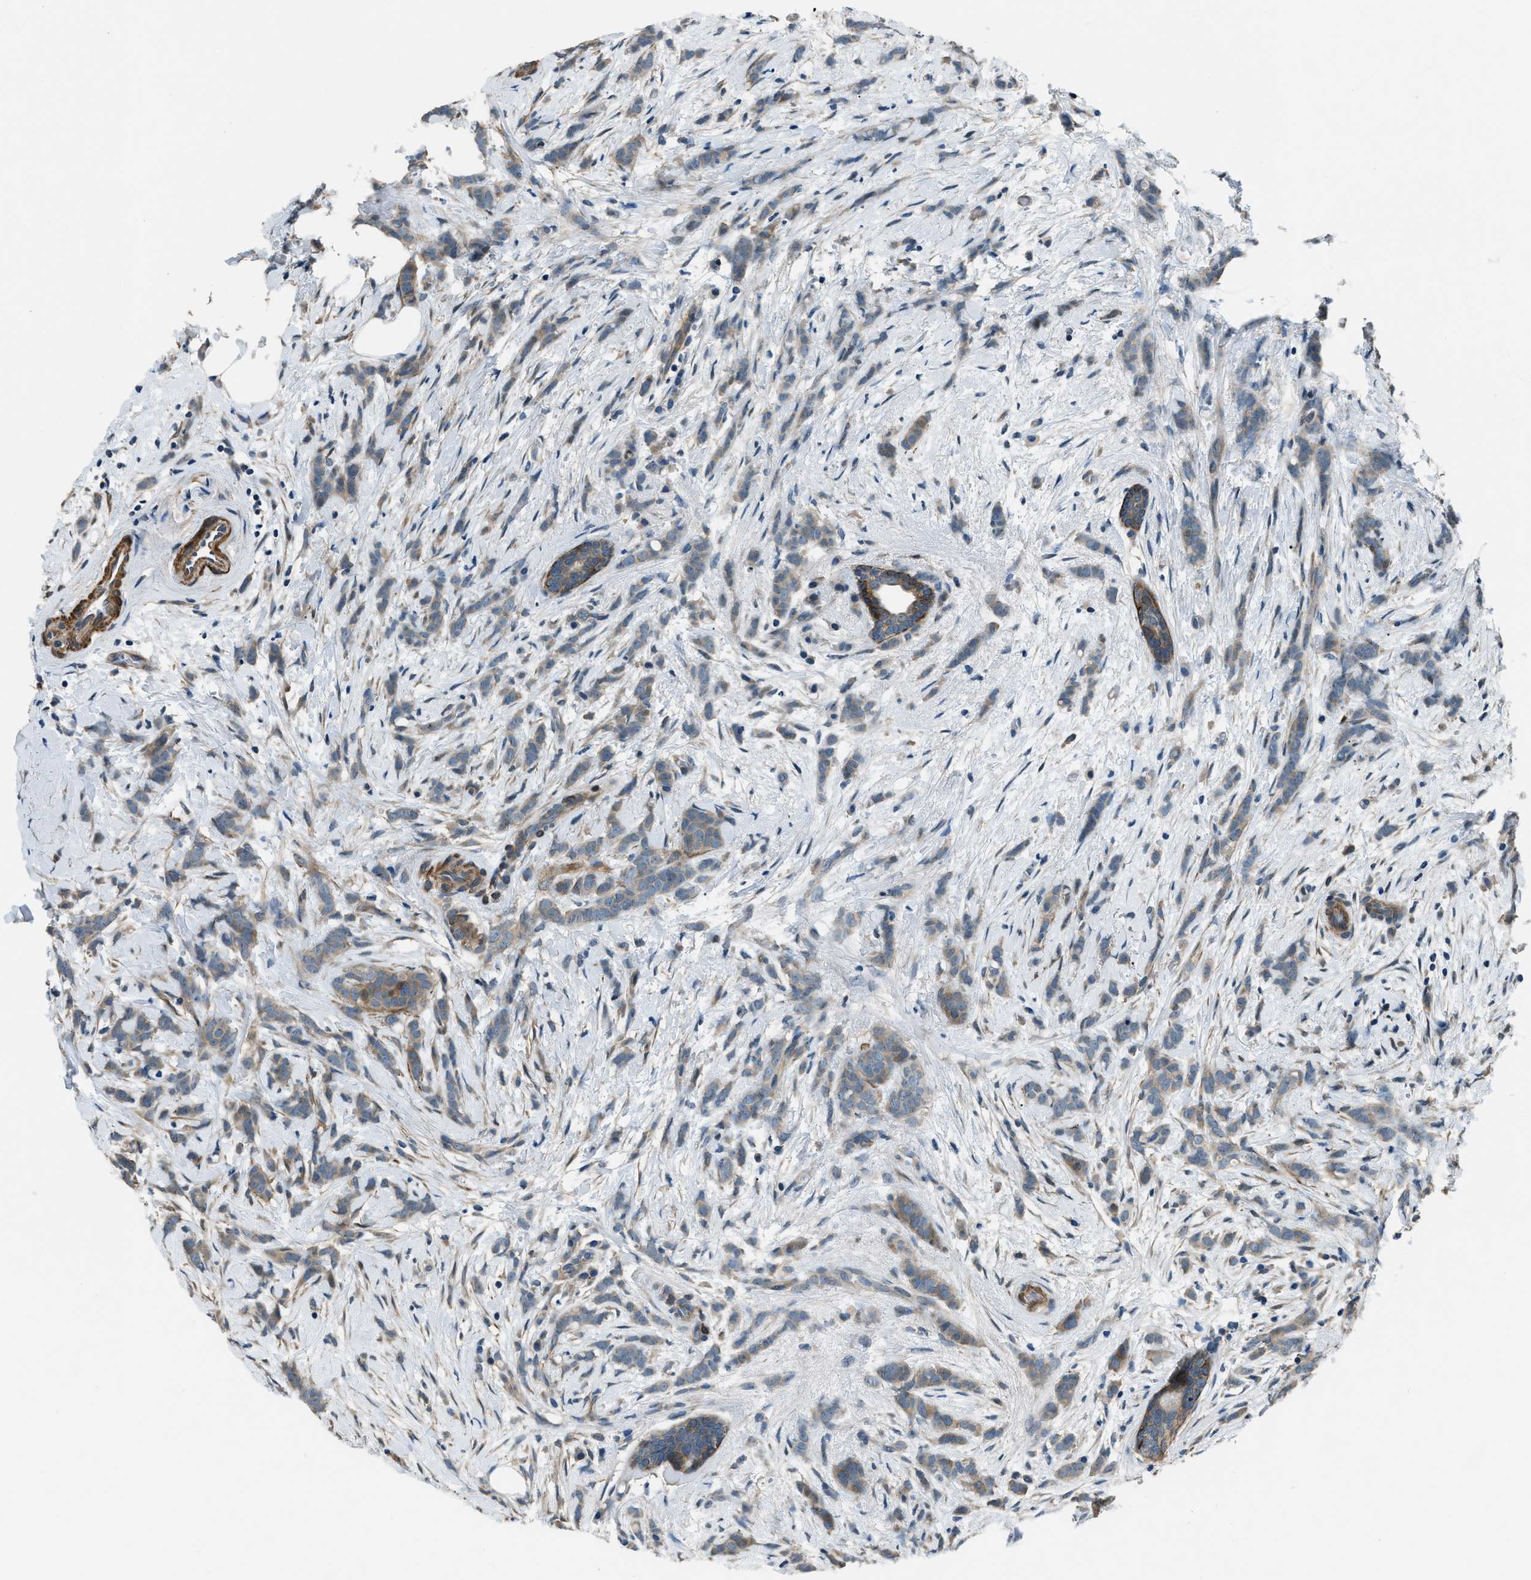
{"staining": {"intensity": "moderate", "quantity": ">75%", "location": "cytoplasmic/membranous"}, "tissue": "breast cancer", "cell_type": "Tumor cells", "image_type": "cancer", "snomed": [{"axis": "morphology", "description": "Lobular carcinoma, in situ"}, {"axis": "morphology", "description": "Lobular carcinoma"}, {"axis": "topography", "description": "Breast"}], "caption": "IHC histopathology image of breast lobular carcinoma in situ stained for a protein (brown), which demonstrates medium levels of moderate cytoplasmic/membranous positivity in approximately >75% of tumor cells.", "gene": "NUDCD3", "patient": {"sex": "female", "age": 41}}